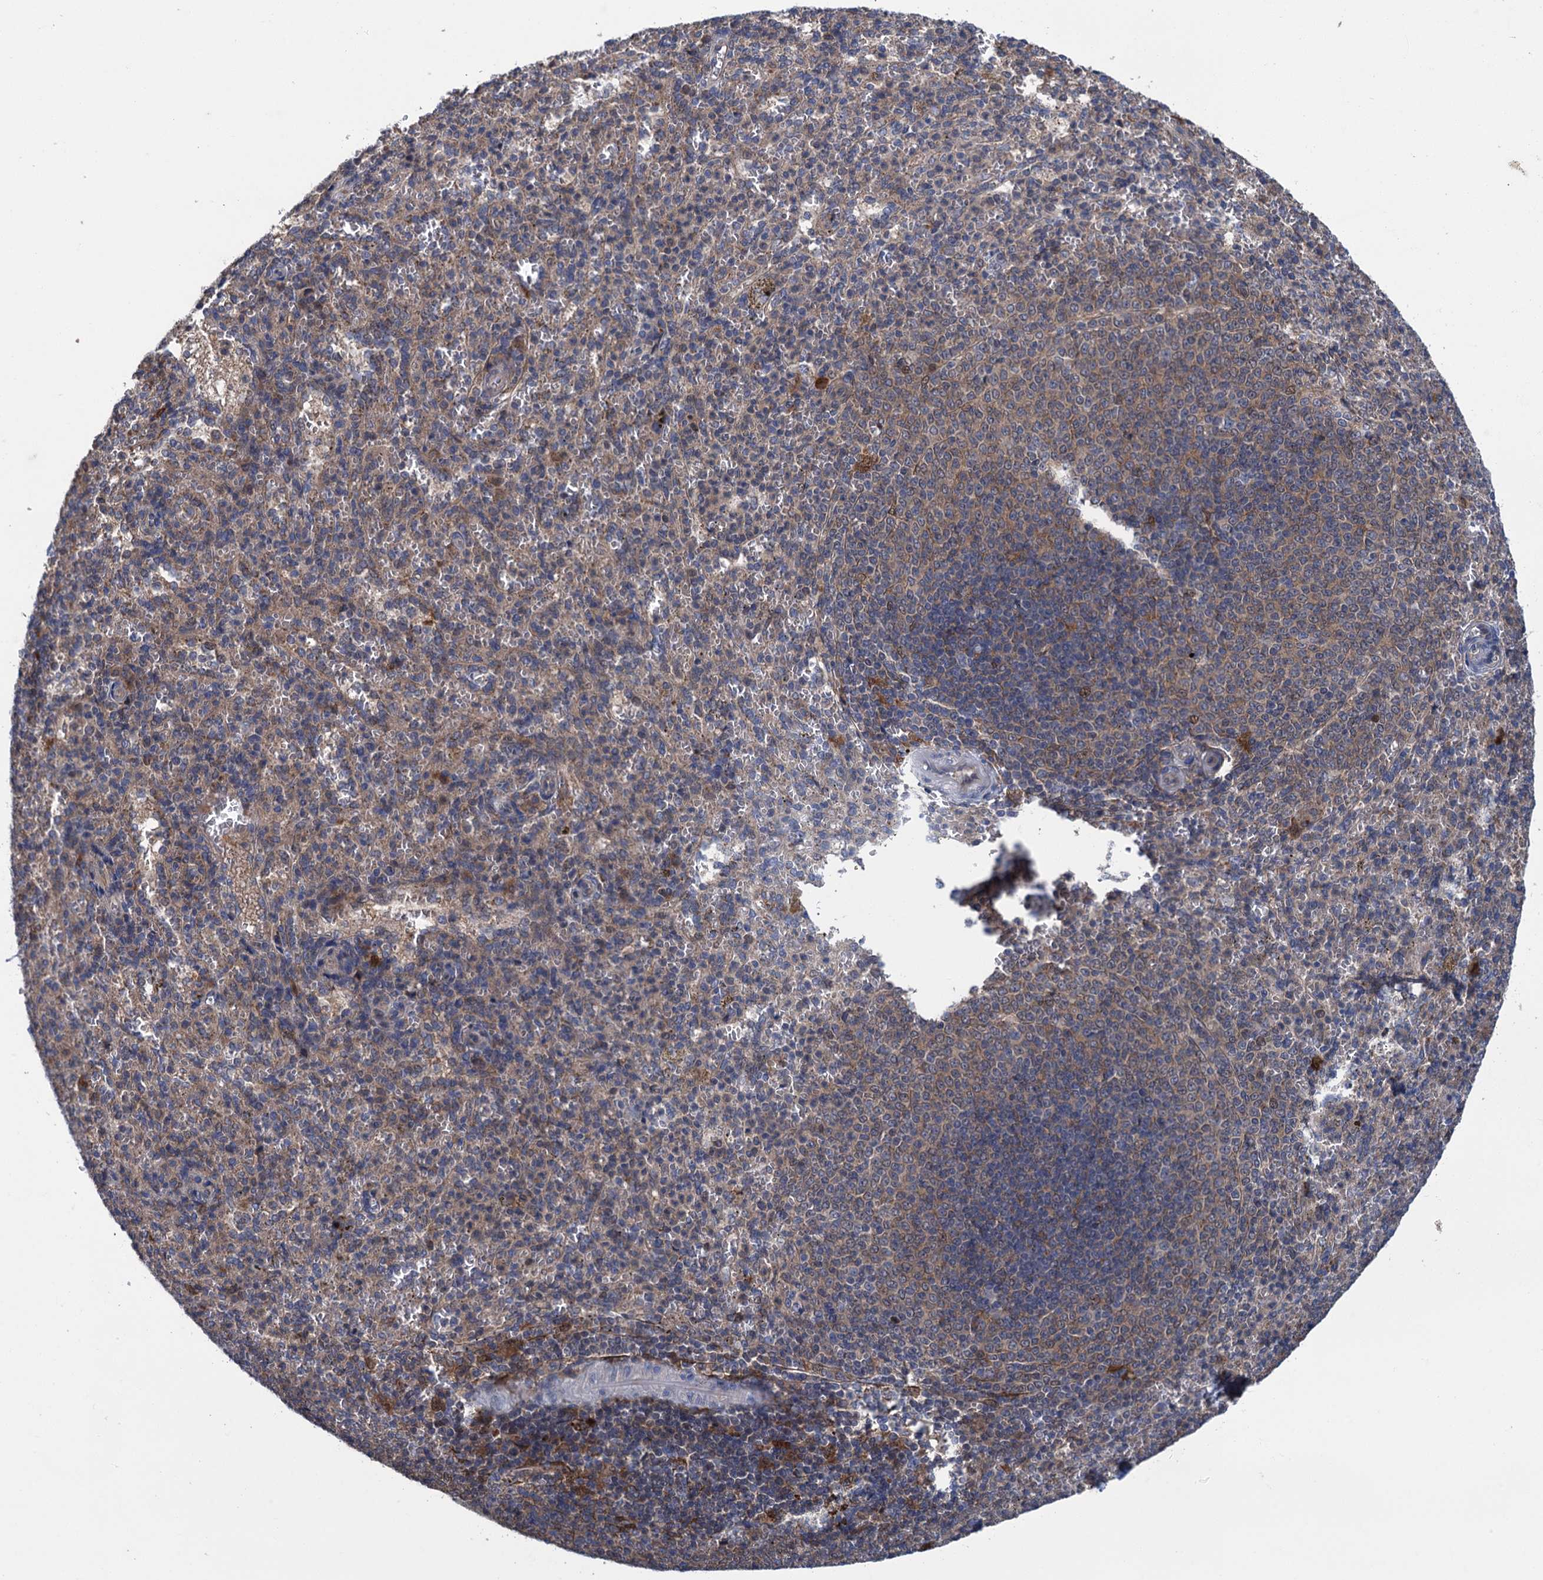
{"staining": {"intensity": "weak", "quantity": "<25%", "location": "cytoplasmic/membranous"}, "tissue": "spleen", "cell_type": "Cells in red pulp", "image_type": "normal", "snomed": [{"axis": "morphology", "description": "Normal tissue, NOS"}, {"axis": "topography", "description": "Spleen"}], "caption": "DAB immunohistochemical staining of normal human spleen exhibits no significant staining in cells in red pulp.", "gene": "CNTN5", "patient": {"sex": "female", "age": 21}}